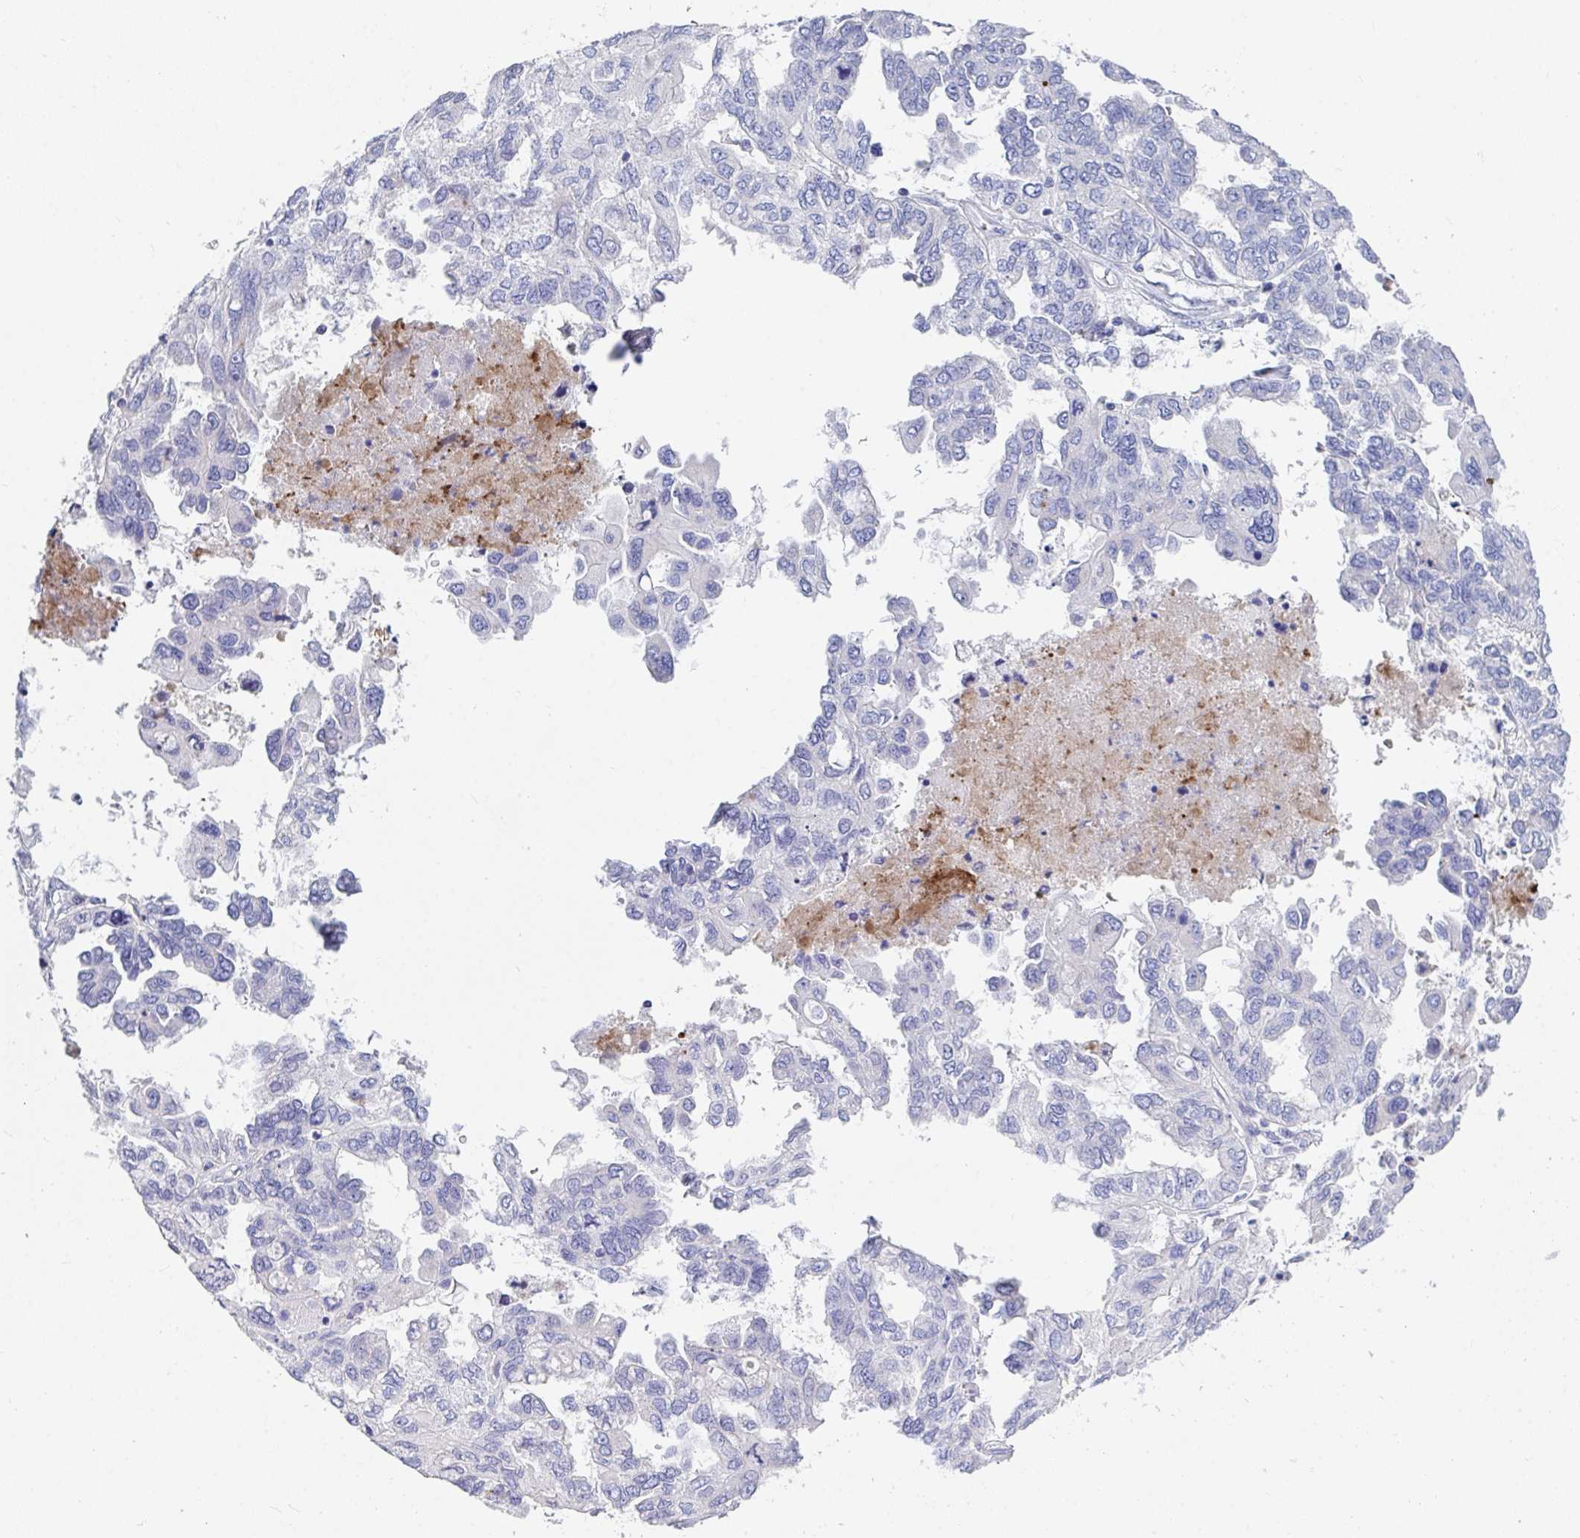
{"staining": {"intensity": "negative", "quantity": "none", "location": "none"}, "tissue": "ovarian cancer", "cell_type": "Tumor cells", "image_type": "cancer", "snomed": [{"axis": "morphology", "description": "Cystadenocarcinoma, serous, NOS"}, {"axis": "topography", "description": "Ovary"}], "caption": "Tumor cells are negative for protein expression in human serous cystadenocarcinoma (ovarian).", "gene": "ZNF561", "patient": {"sex": "female", "age": 53}}